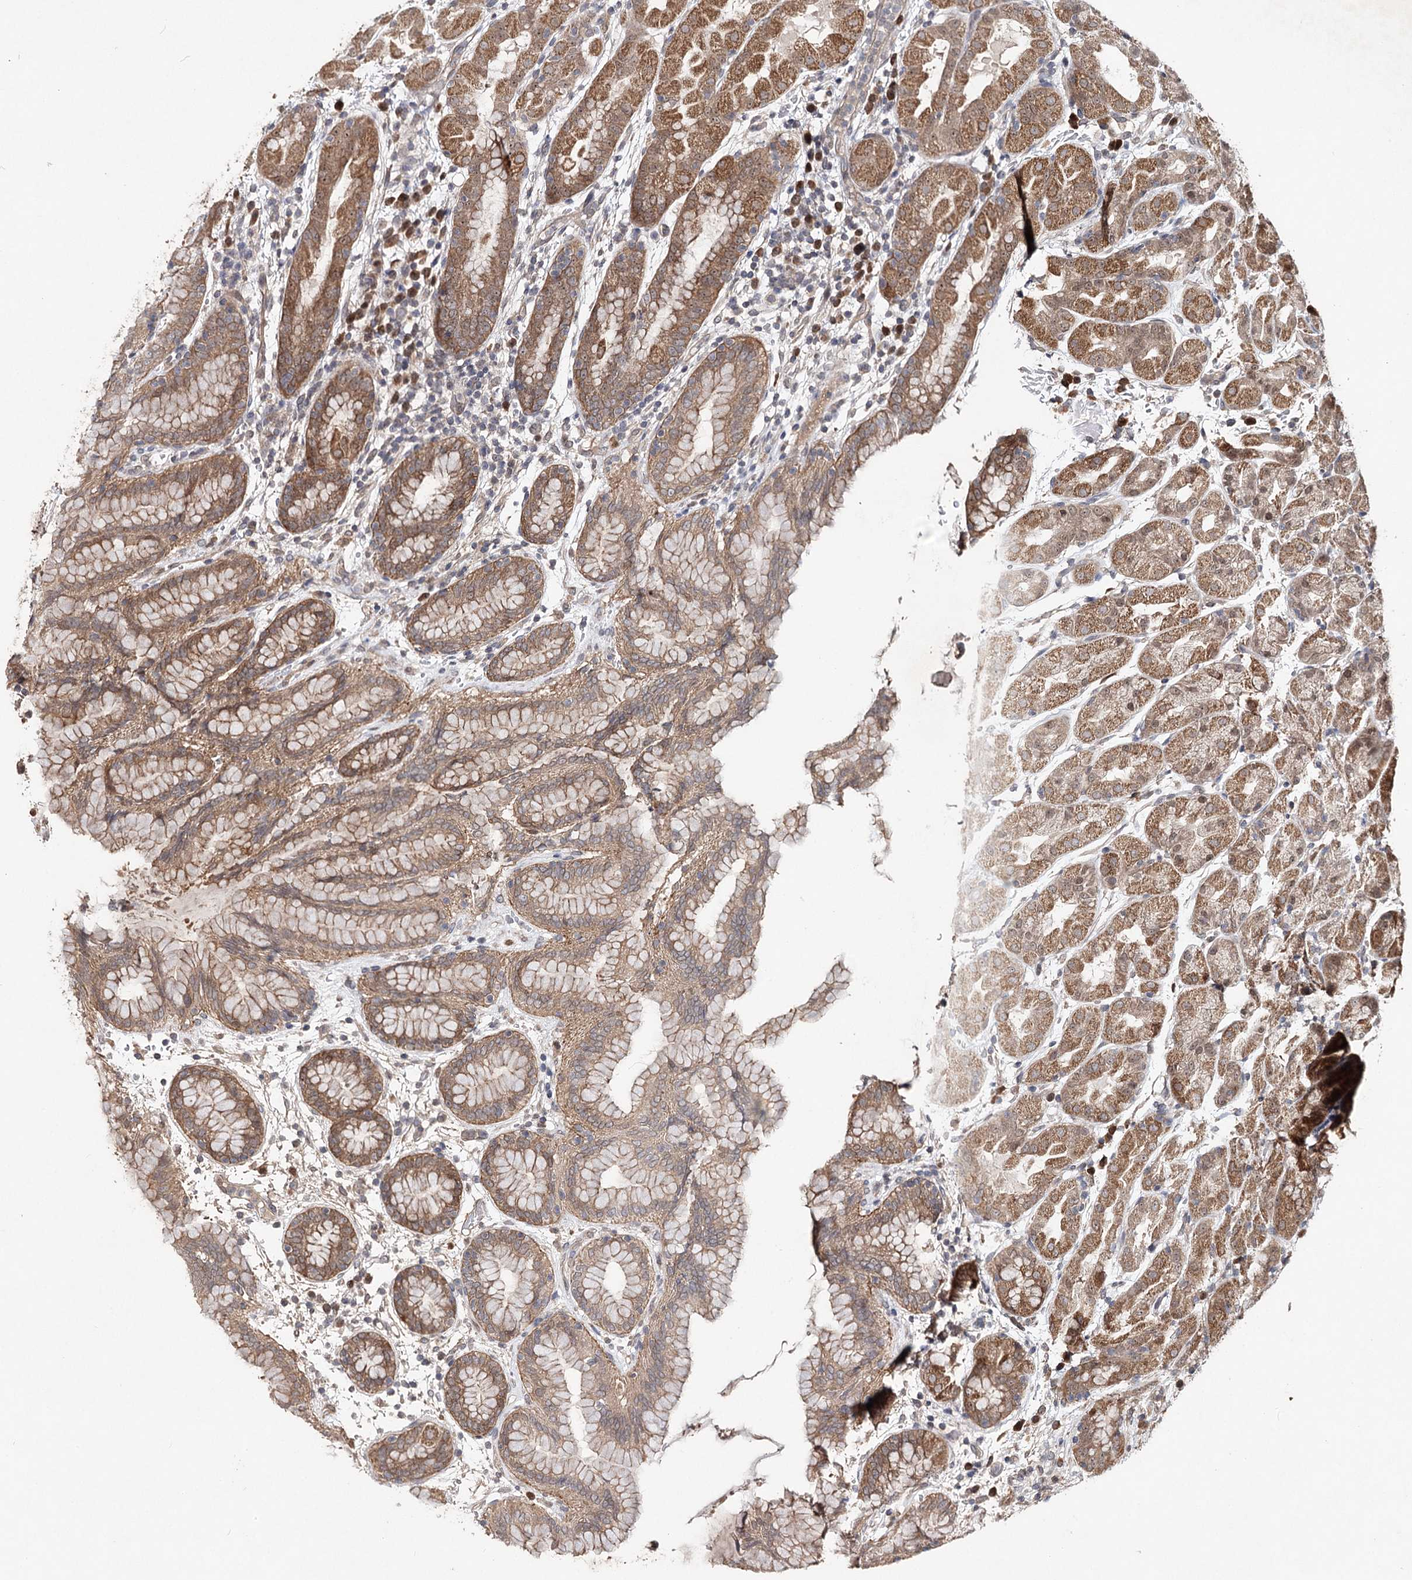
{"staining": {"intensity": "moderate", "quantity": "25%-75%", "location": "cytoplasmic/membranous"}, "tissue": "stomach", "cell_type": "Glandular cells", "image_type": "normal", "snomed": [{"axis": "morphology", "description": "Normal tissue, NOS"}, {"axis": "topography", "description": "Stomach"}], "caption": "Stomach stained with DAB IHC exhibits medium levels of moderate cytoplasmic/membranous expression in approximately 25%-75% of glandular cells. (IHC, brightfield microscopy, high magnification).", "gene": "NOPCHAP1", "patient": {"sex": "female", "age": 79}}